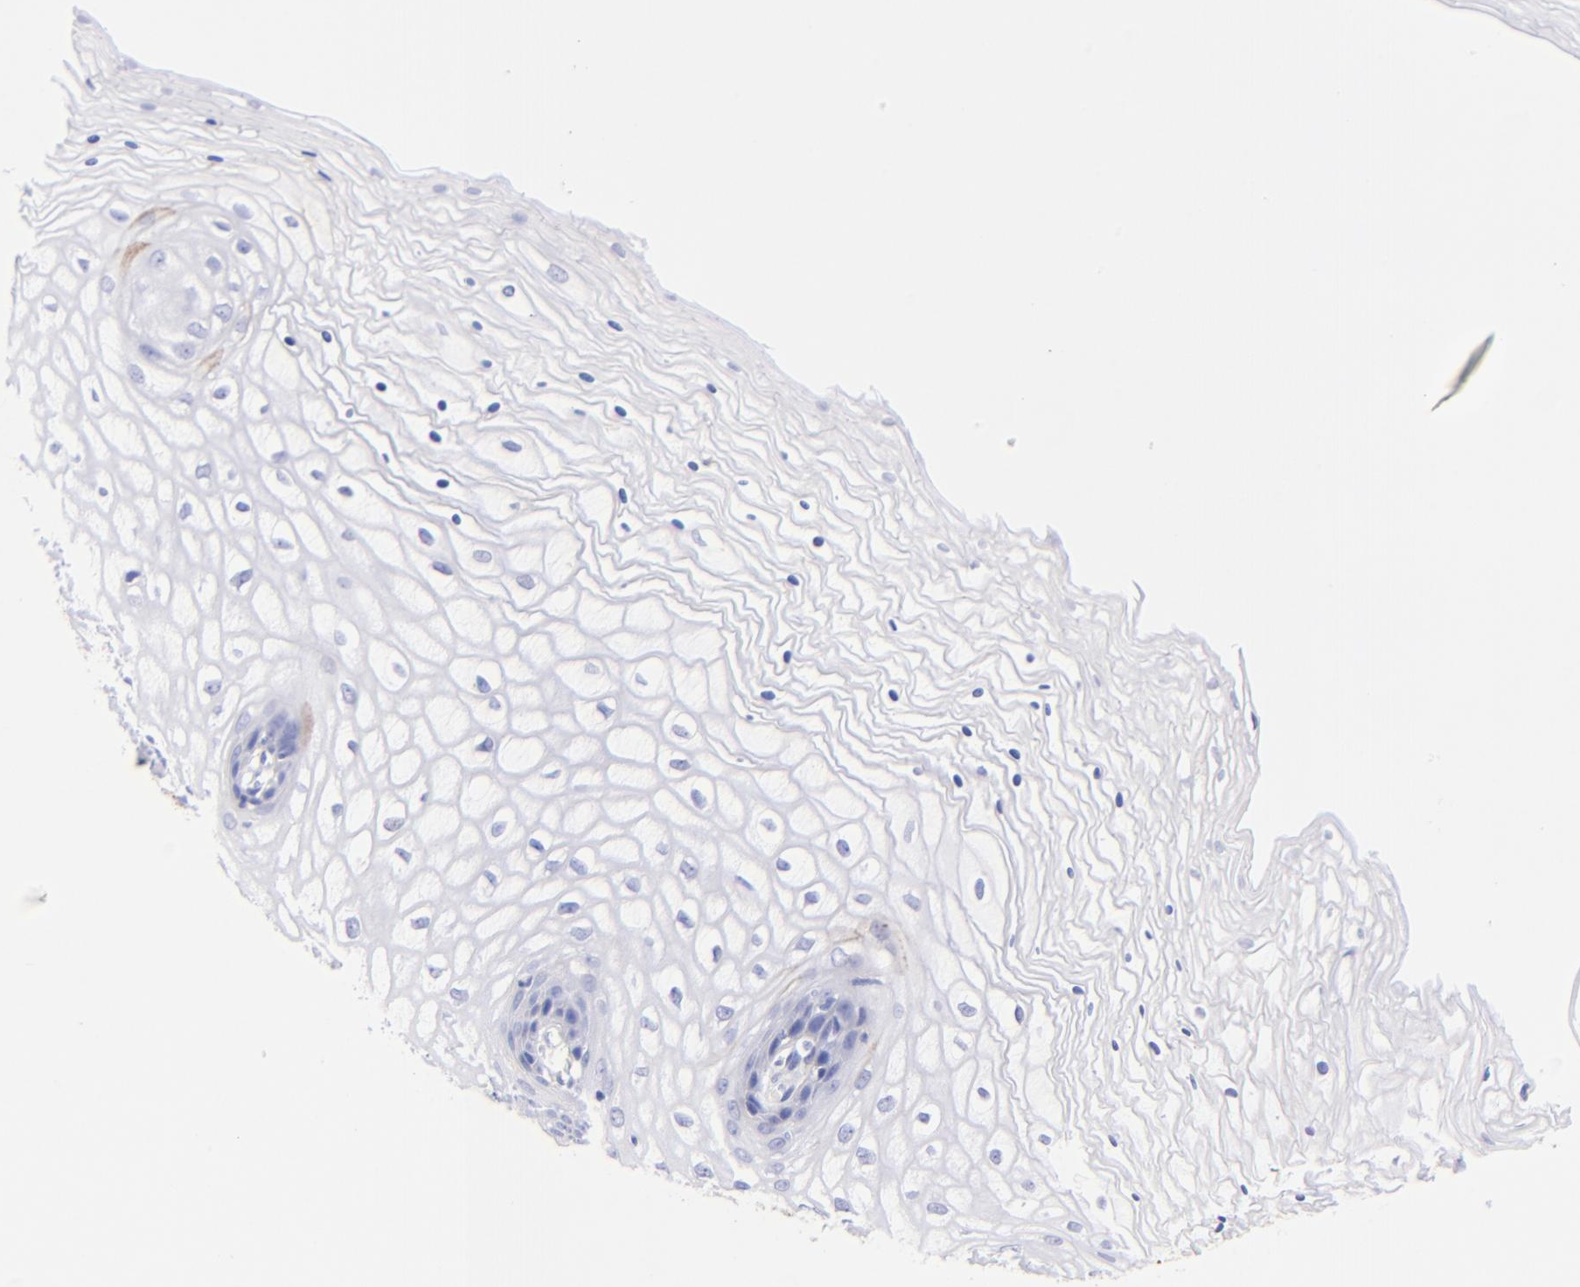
{"staining": {"intensity": "negative", "quantity": "none", "location": "none"}, "tissue": "vagina", "cell_type": "Squamous epithelial cells", "image_type": "normal", "snomed": [{"axis": "morphology", "description": "Normal tissue, NOS"}, {"axis": "topography", "description": "Vagina"}], "caption": "Protein analysis of benign vagina displays no significant expression in squamous epithelial cells.", "gene": "ALDH1A1", "patient": {"sex": "female", "age": 34}}